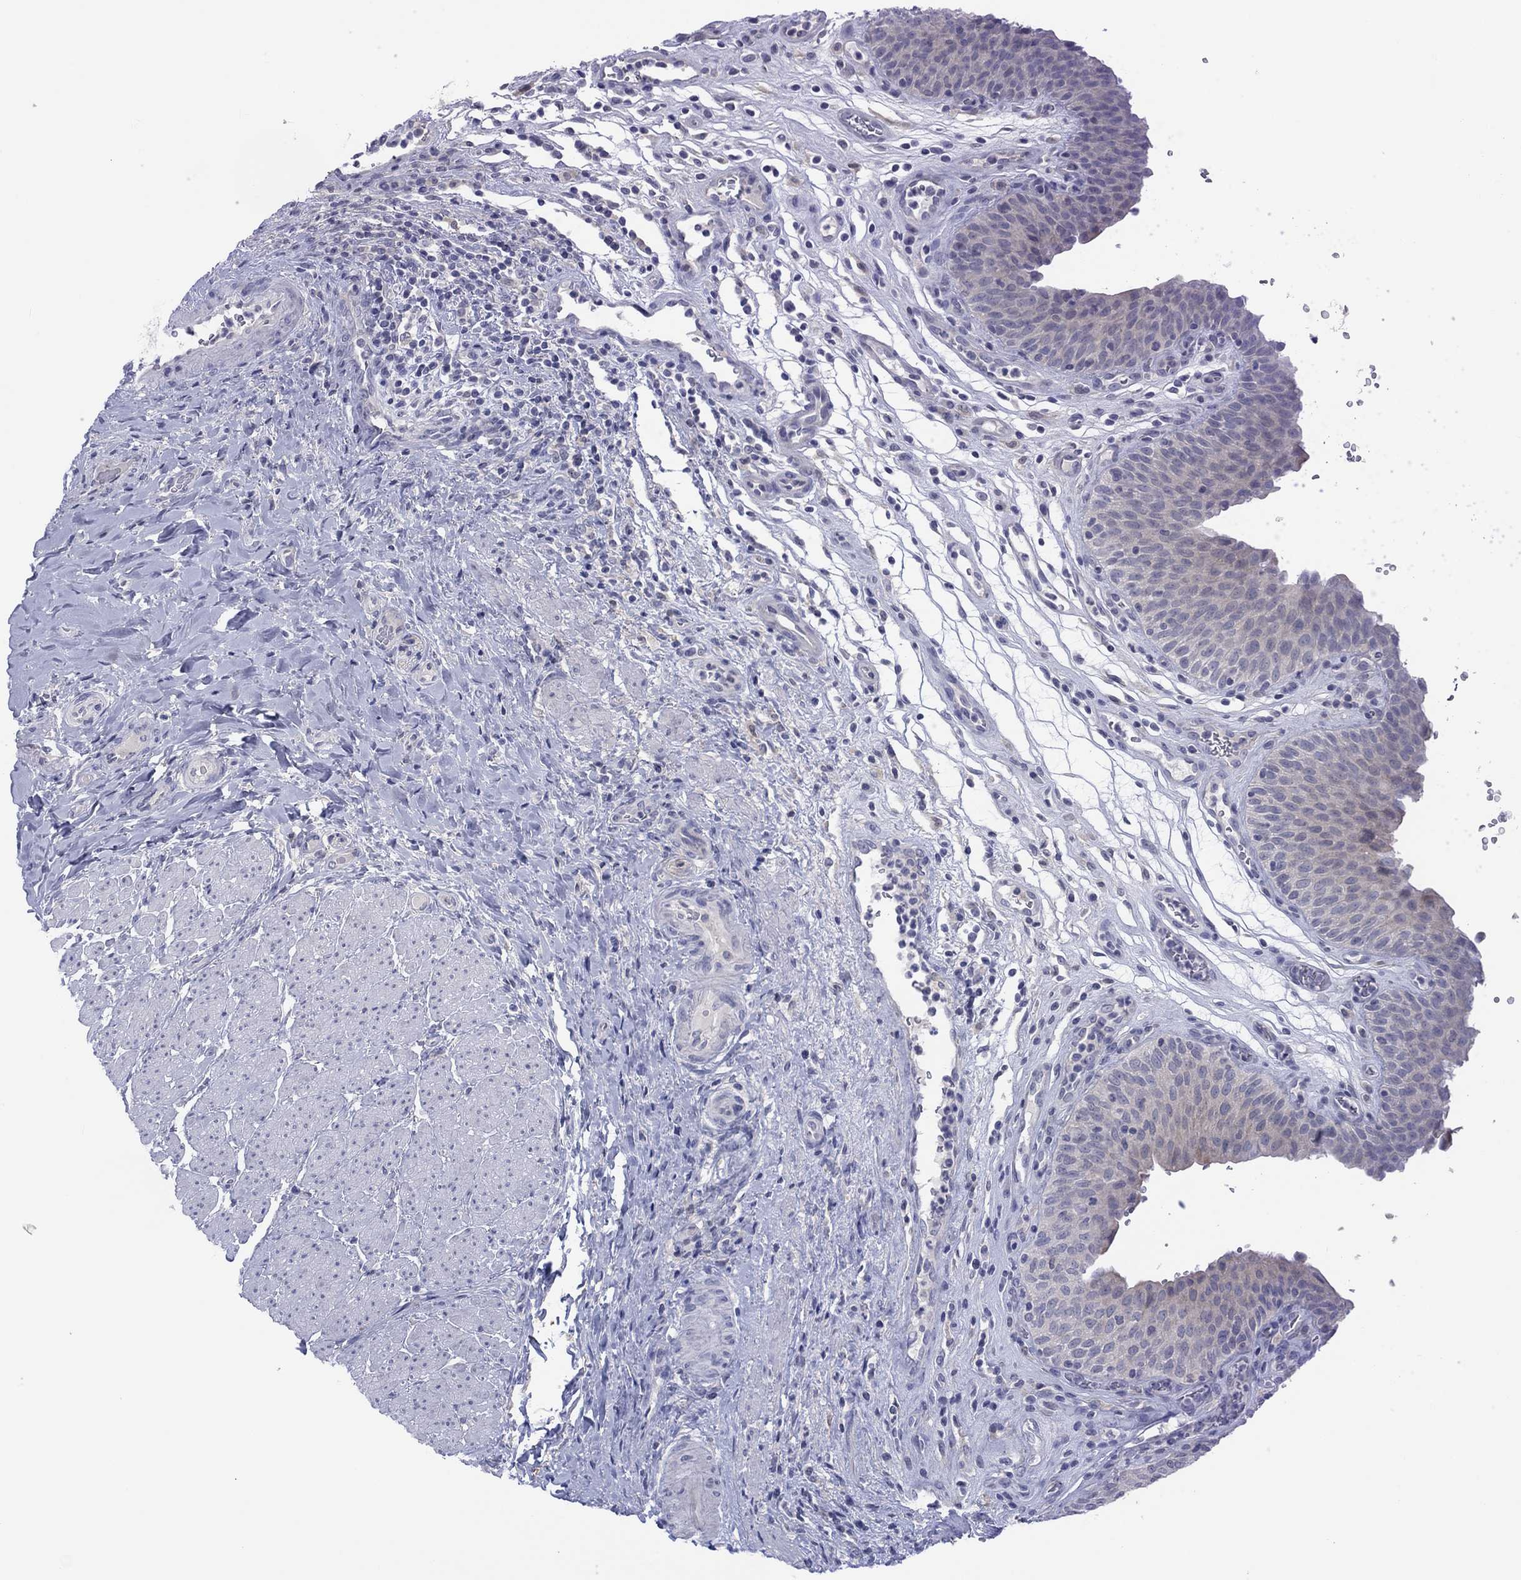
{"staining": {"intensity": "weak", "quantity": "<25%", "location": "cytoplasmic/membranous"}, "tissue": "urinary bladder", "cell_type": "Urothelial cells", "image_type": "normal", "snomed": [{"axis": "morphology", "description": "Normal tissue, NOS"}, {"axis": "topography", "description": "Urinary bladder"}], "caption": "A photomicrograph of human urinary bladder is negative for staining in urothelial cells. (DAB (3,3'-diaminobenzidine) immunohistochemistry (IHC) with hematoxylin counter stain).", "gene": "CYP2B6", "patient": {"sex": "male", "age": 66}}